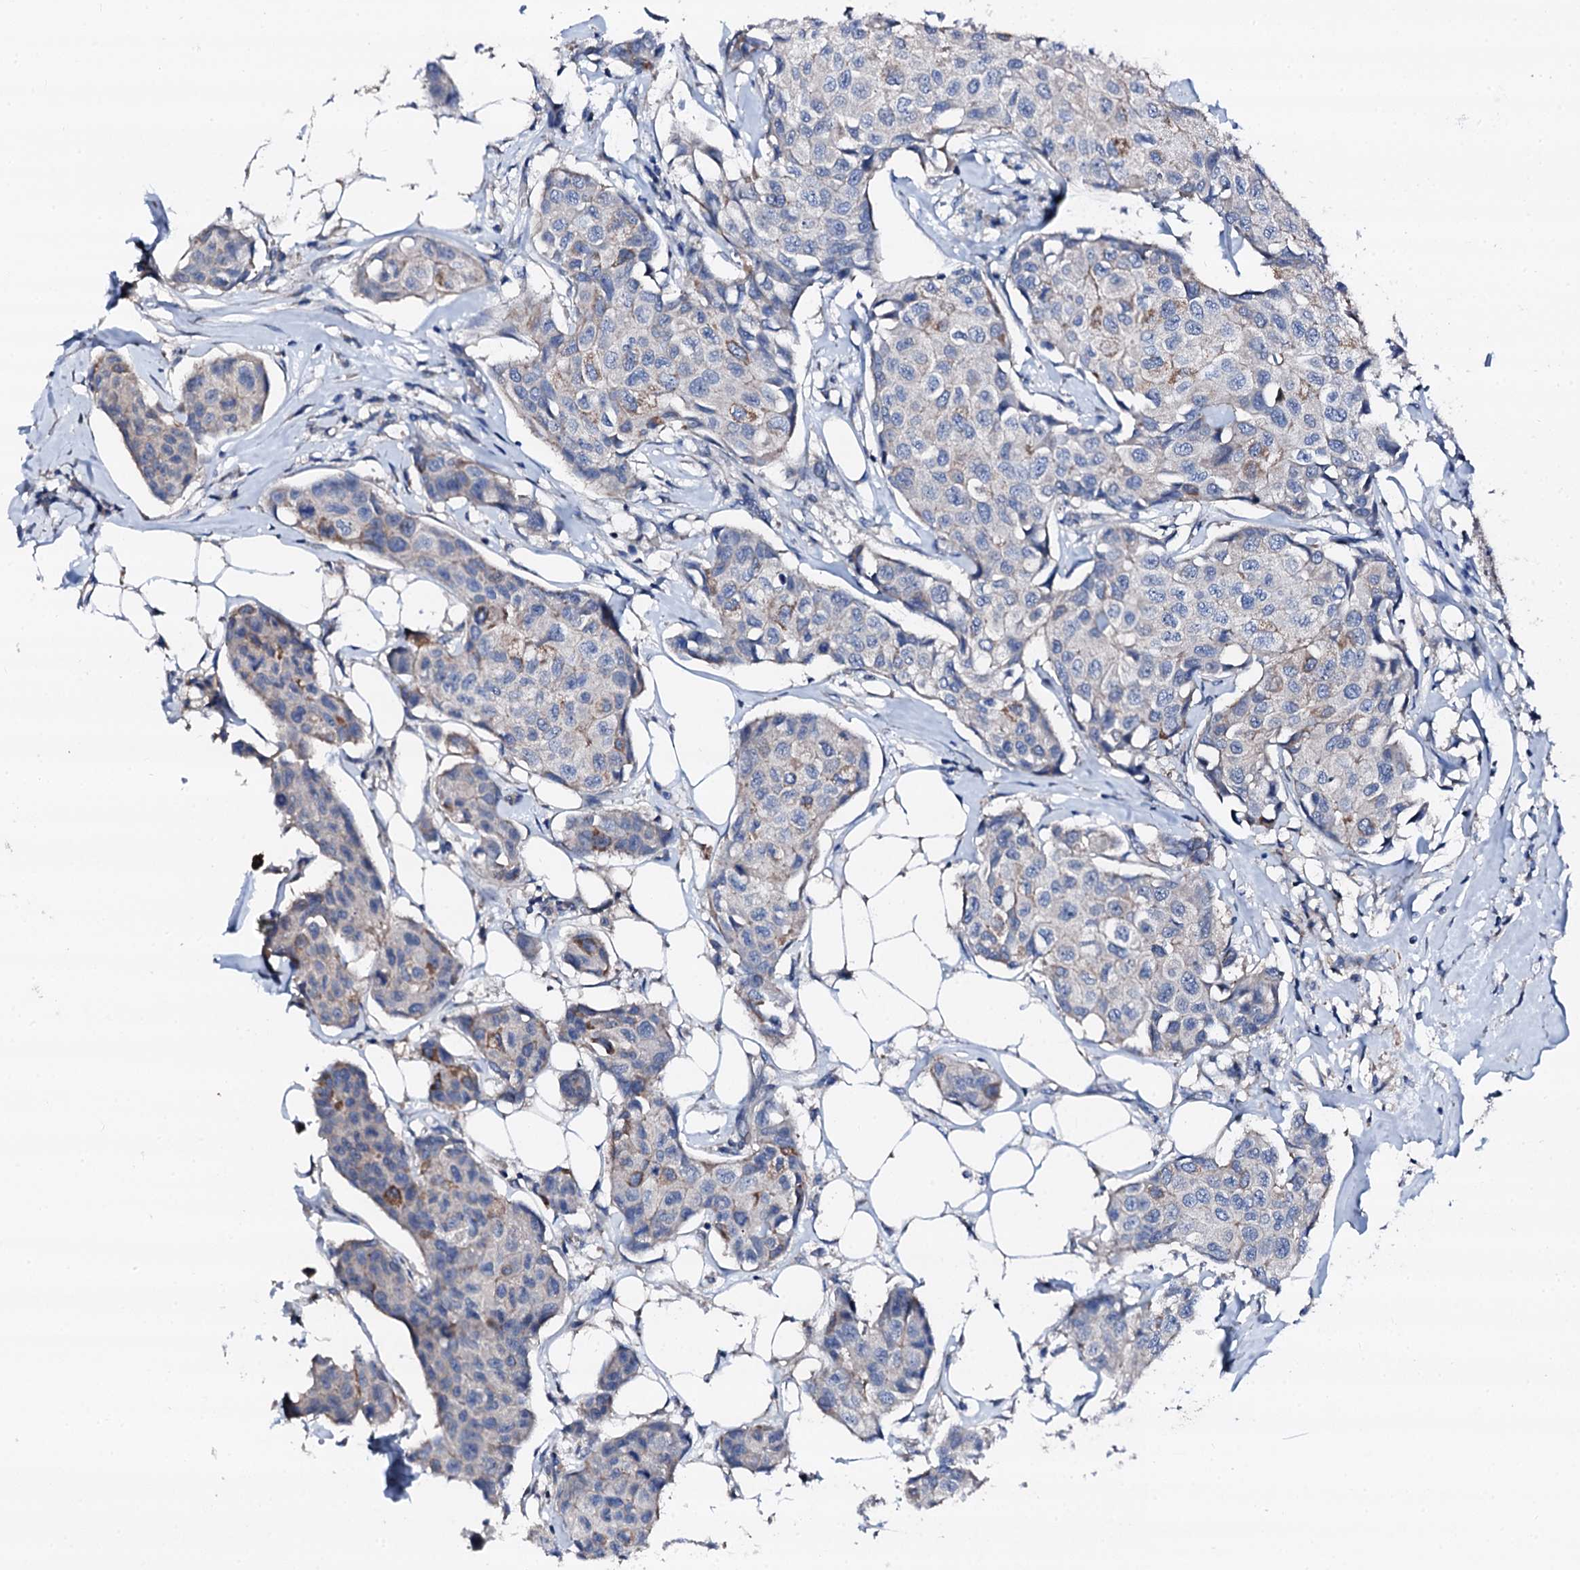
{"staining": {"intensity": "weak", "quantity": "<25%", "location": "cytoplasmic/membranous"}, "tissue": "breast cancer", "cell_type": "Tumor cells", "image_type": "cancer", "snomed": [{"axis": "morphology", "description": "Duct carcinoma"}, {"axis": "topography", "description": "Breast"}], "caption": "Tumor cells are negative for brown protein staining in infiltrating ductal carcinoma (breast). The staining is performed using DAB brown chromogen with nuclei counter-stained in using hematoxylin.", "gene": "TRAFD1", "patient": {"sex": "female", "age": 80}}